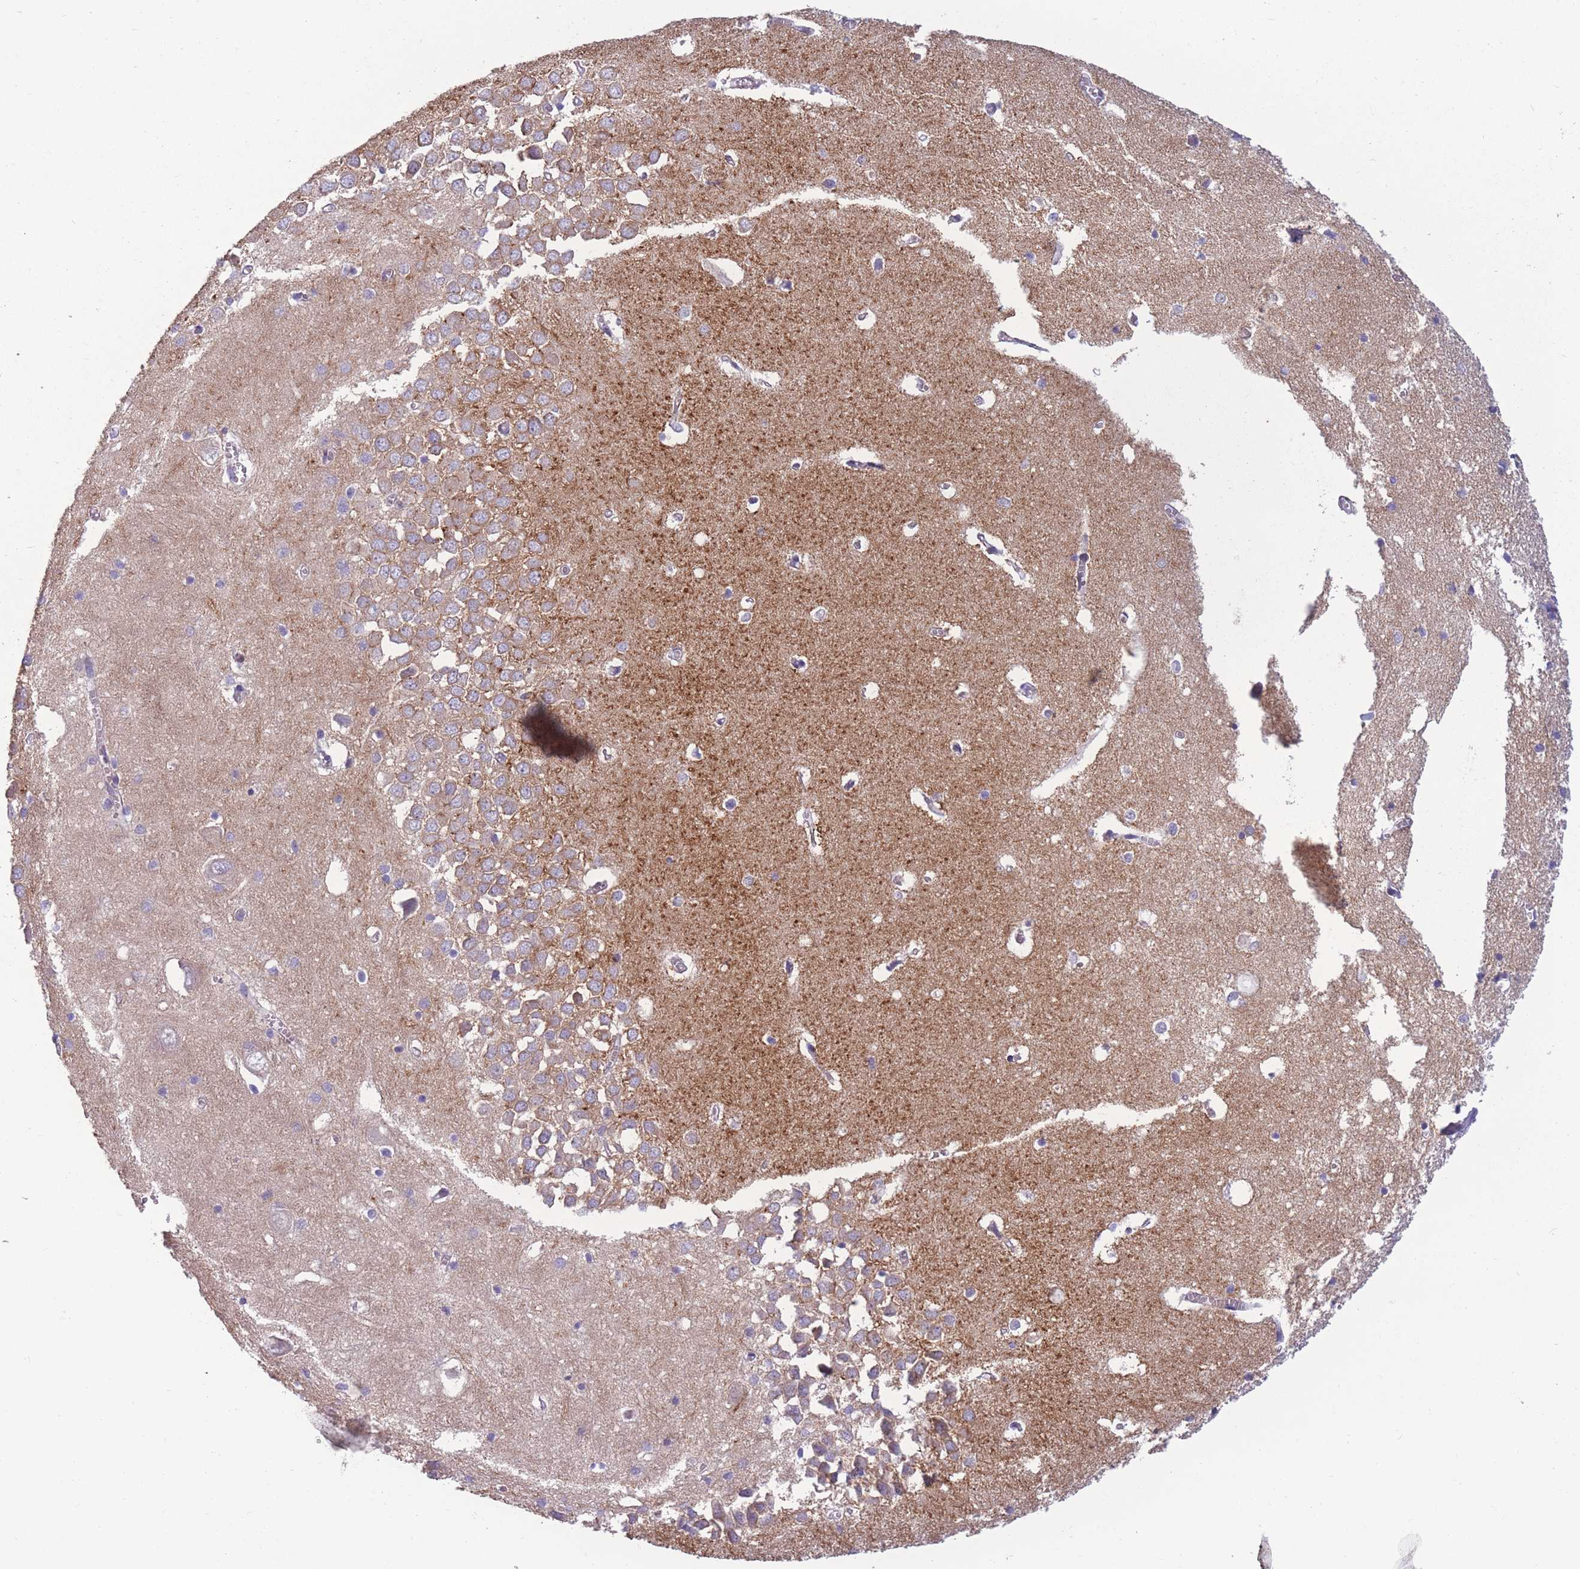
{"staining": {"intensity": "negative", "quantity": "none", "location": "none"}, "tissue": "hippocampus", "cell_type": "Glial cells", "image_type": "normal", "snomed": [{"axis": "morphology", "description": "Normal tissue, NOS"}, {"axis": "topography", "description": "Hippocampus"}], "caption": "Unremarkable hippocampus was stained to show a protein in brown. There is no significant expression in glial cells. Nuclei are stained in blue.", "gene": "PDE4A", "patient": {"sex": "male", "age": 70}}